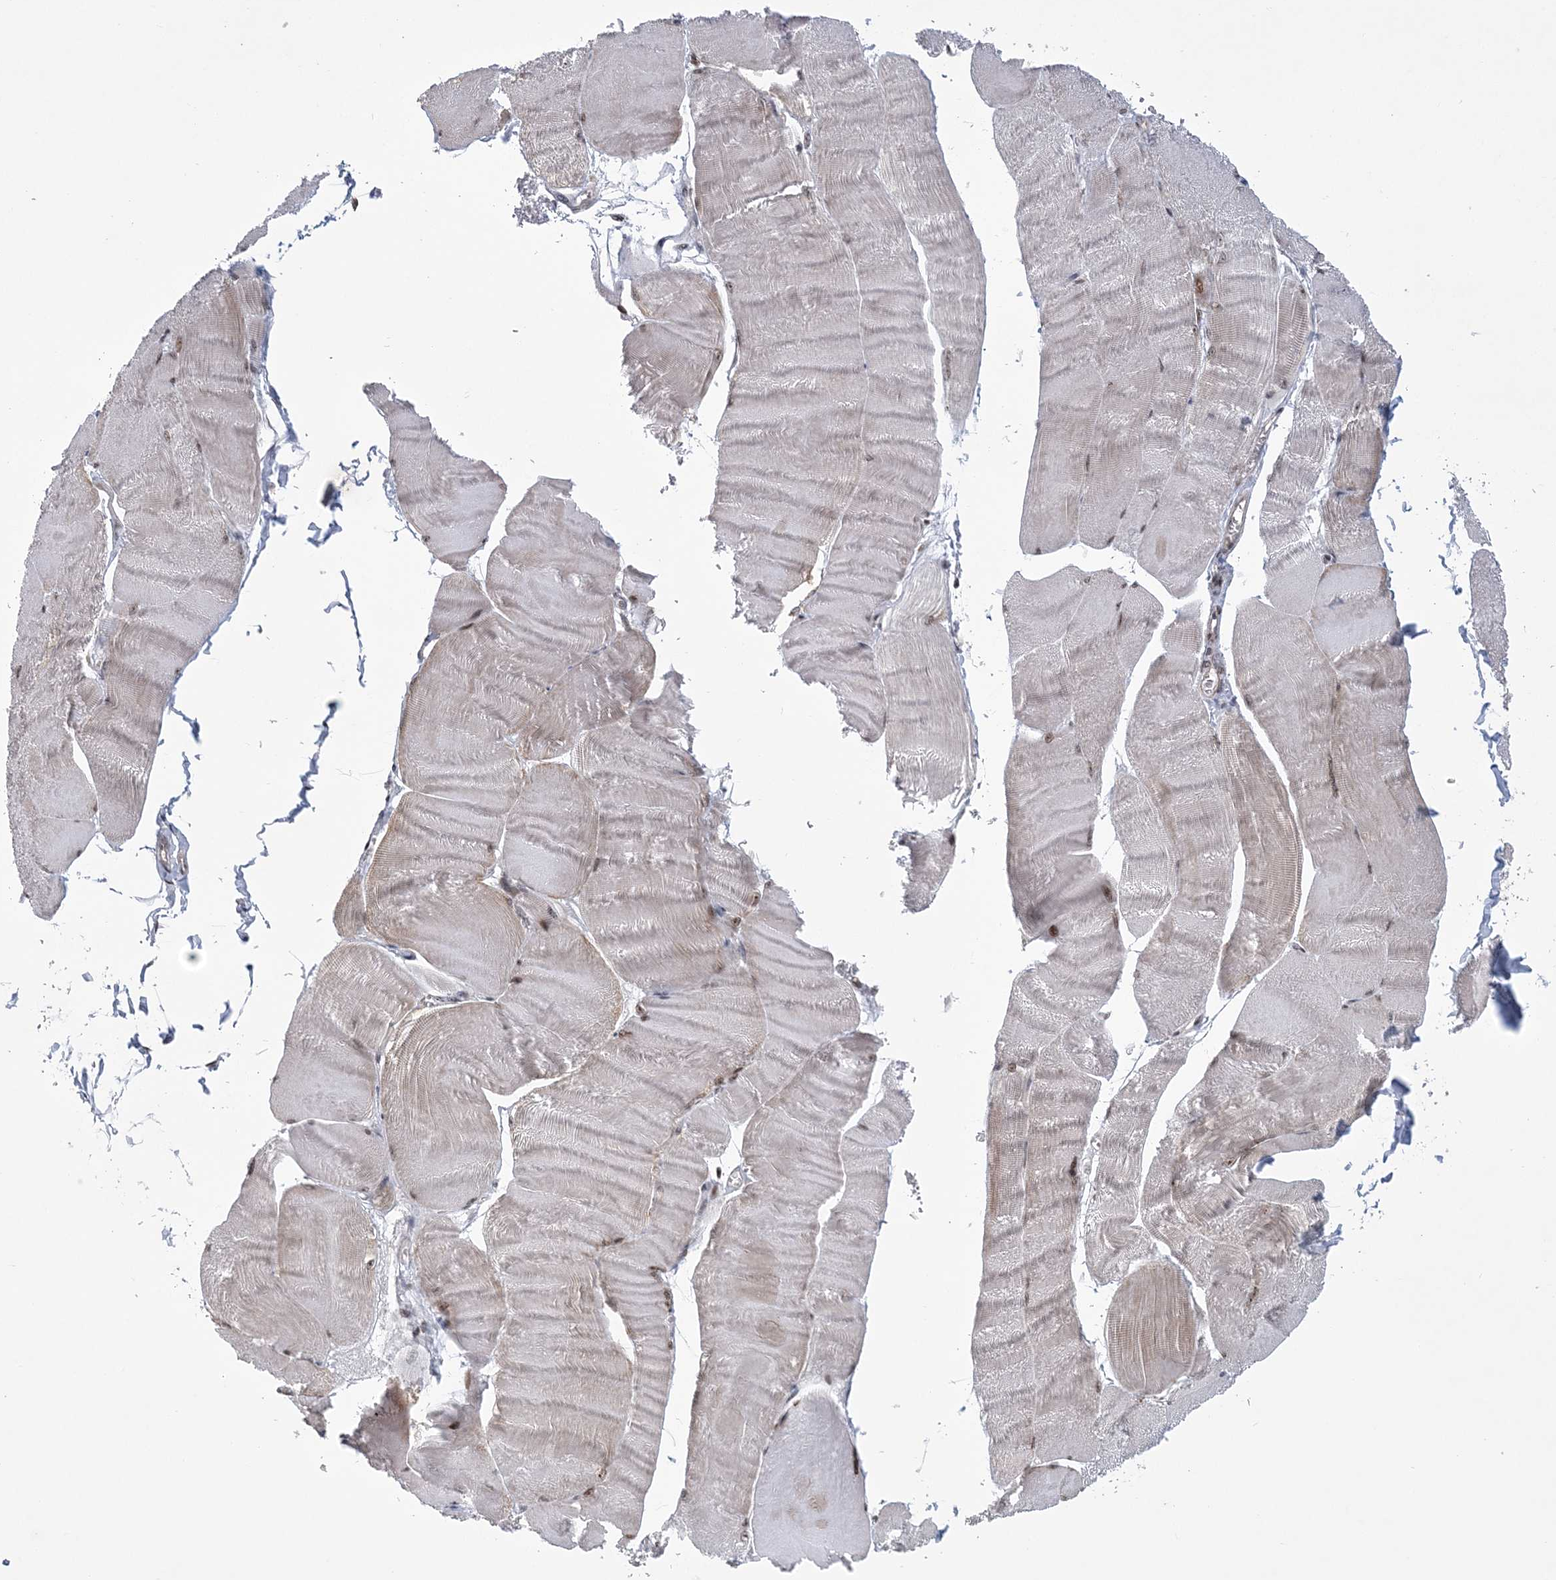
{"staining": {"intensity": "moderate", "quantity": "25%-75%", "location": "cytoplasmic/membranous,nuclear"}, "tissue": "skeletal muscle", "cell_type": "Myocytes", "image_type": "normal", "snomed": [{"axis": "morphology", "description": "Normal tissue, NOS"}, {"axis": "morphology", "description": "Basal cell carcinoma"}, {"axis": "topography", "description": "Skeletal muscle"}], "caption": "An image of human skeletal muscle stained for a protein reveals moderate cytoplasmic/membranous,nuclear brown staining in myocytes.", "gene": "HOMEZ", "patient": {"sex": "female", "age": 64}}